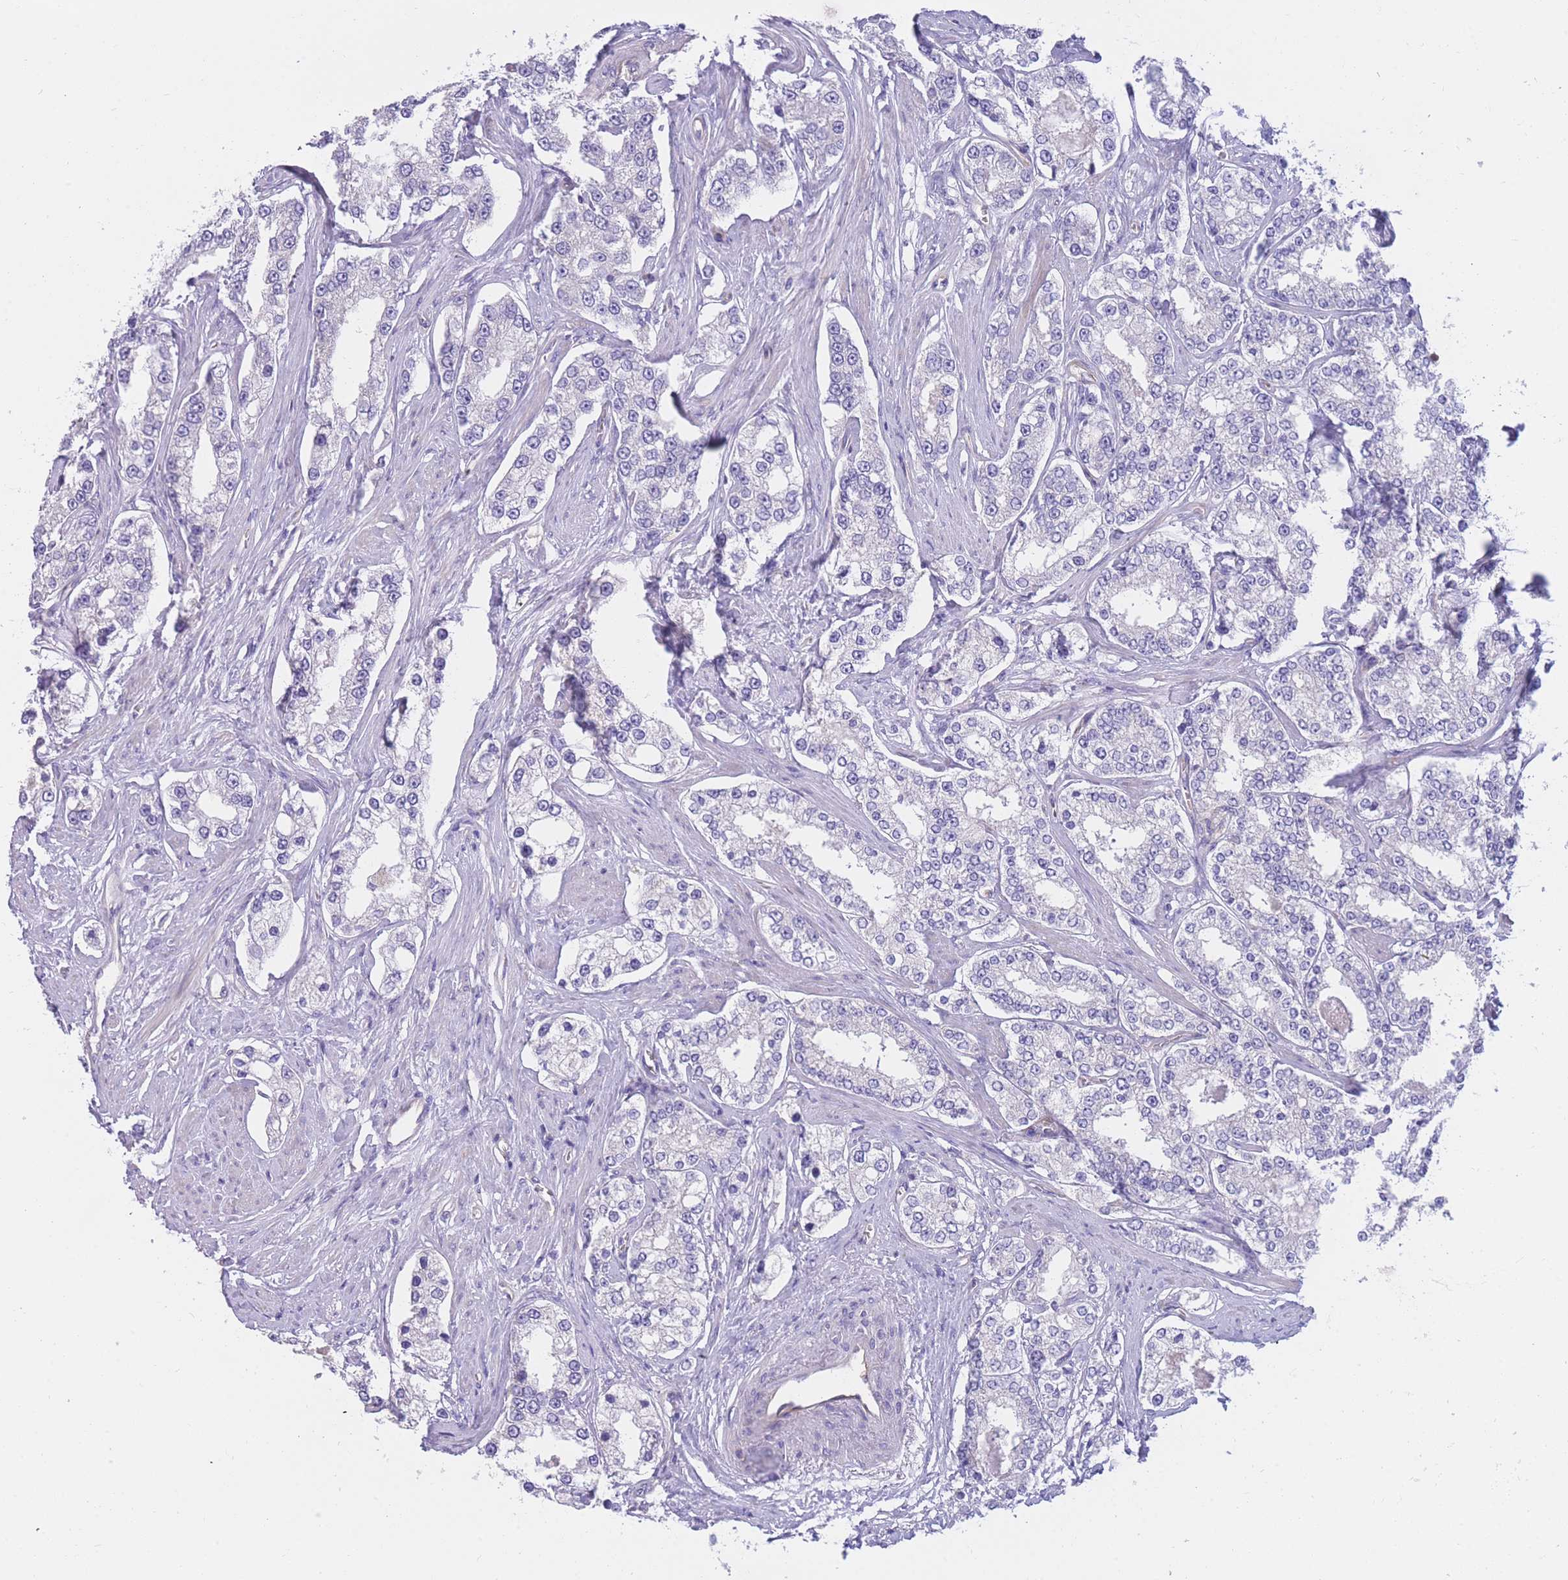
{"staining": {"intensity": "negative", "quantity": "none", "location": "none"}, "tissue": "prostate cancer", "cell_type": "Tumor cells", "image_type": "cancer", "snomed": [{"axis": "morphology", "description": "Normal tissue, NOS"}, {"axis": "morphology", "description": "Adenocarcinoma, High grade"}, {"axis": "topography", "description": "Prostate"}], "caption": "This is an IHC histopathology image of human adenocarcinoma (high-grade) (prostate). There is no expression in tumor cells.", "gene": "SULT1A1", "patient": {"sex": "male", "age": 83}}